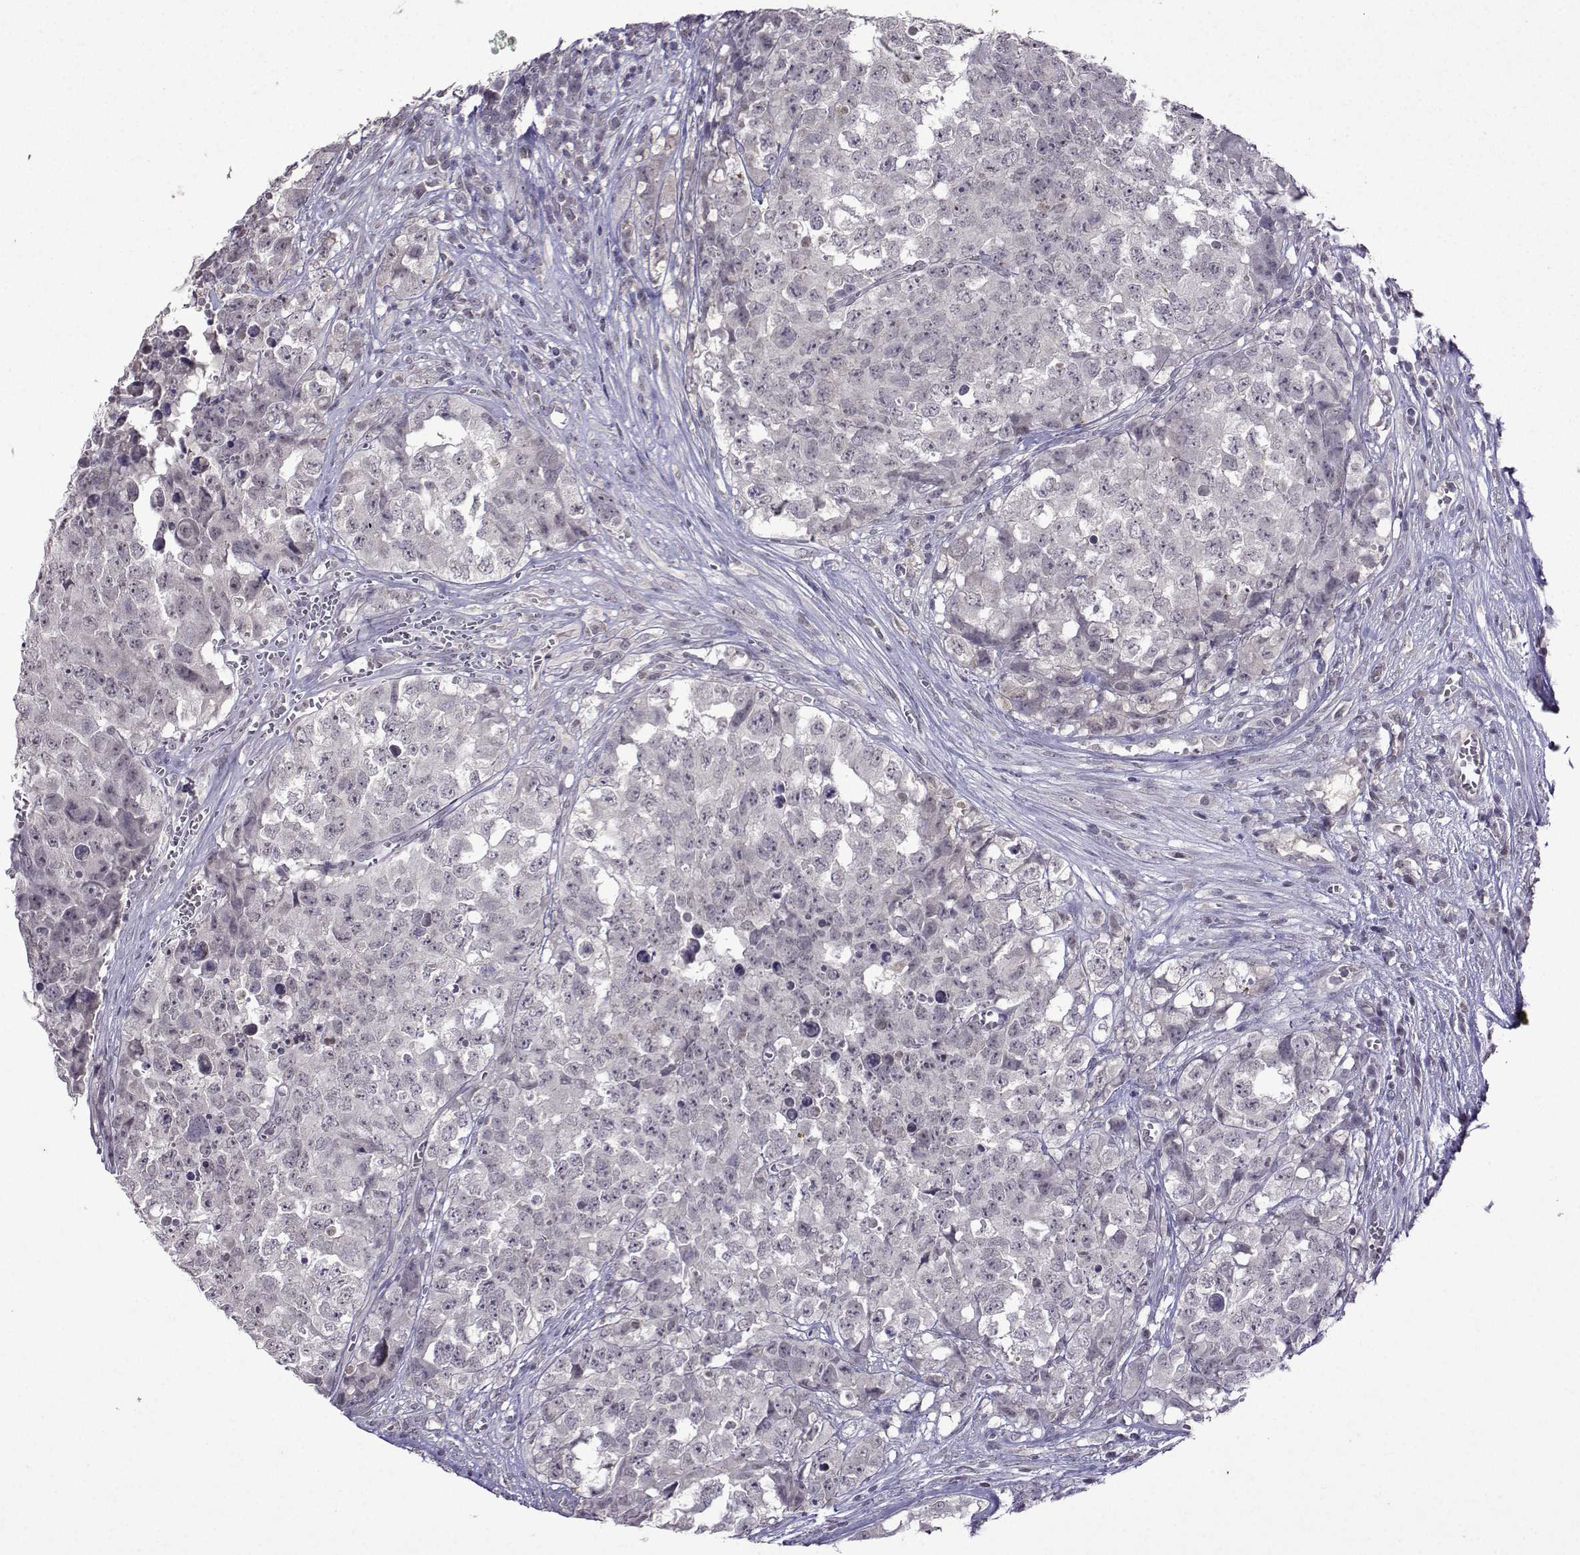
{"staining": {"intensity": "negative", "quantity": "none", "location": "none"}, "tissue": "testis cancer", "cell_type": "Tumor cells", "image_type": "cancer", "snomed": [{"axis": "morphology", "description": "Carcinoma, Embryonal, NOS"}, {"axis": "topography", "description": "Testis"}], "caption": "Tumor cells are negative for protein expression in human embryonal carcinoma (testis). The staining is performed using DAB brown chromogen with nuclei counter-stained in using hematoxylin.", "gene": "CCL28", "patient": {"sex": "male", "age": 23}}